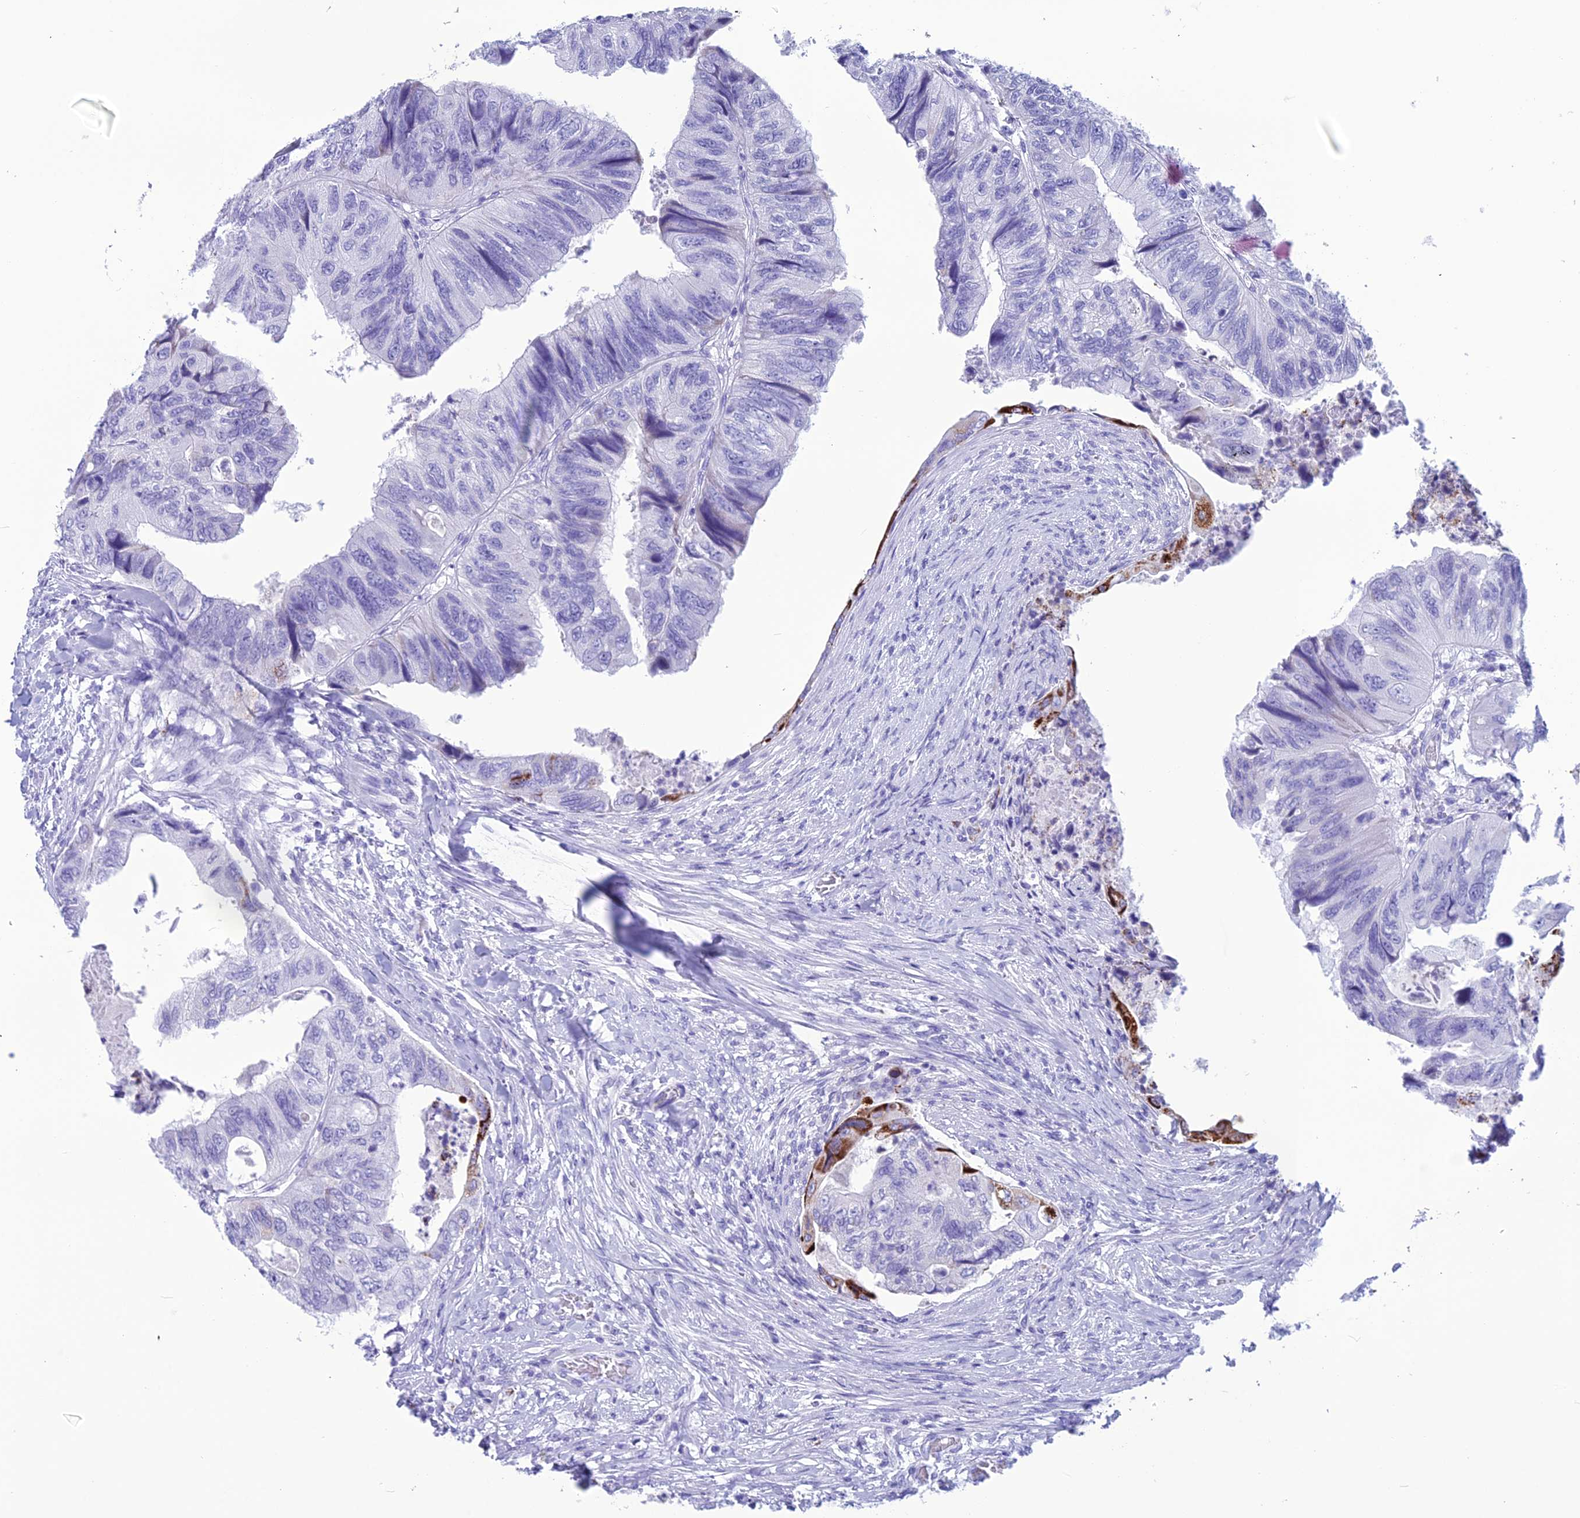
{"staining": {"intensity": "strong", "quantity": "<25%", "location": "cytoplasmic/membranous"}, "tissue": "colorectal cancer", "cell_type": "Tumor cells", "image_type": "cancer", "snomed": [{"axis": "morphology", "description": "Adenocarcinoma, NOS"}, {"axis": "topography", "description": "Rectum"}], "caption": "Immunohistochemical staining of human colorectal cancer (adenocarcinoma) reveals medium levels of strong cytoplasmic/membranous protein expression in approximately <25% of tumor cells. The protein is shown in brown color, while the nuclei are stained blue.", "gene": "TRAM1L1", "patient": {"sex": "male", "age": 63}}